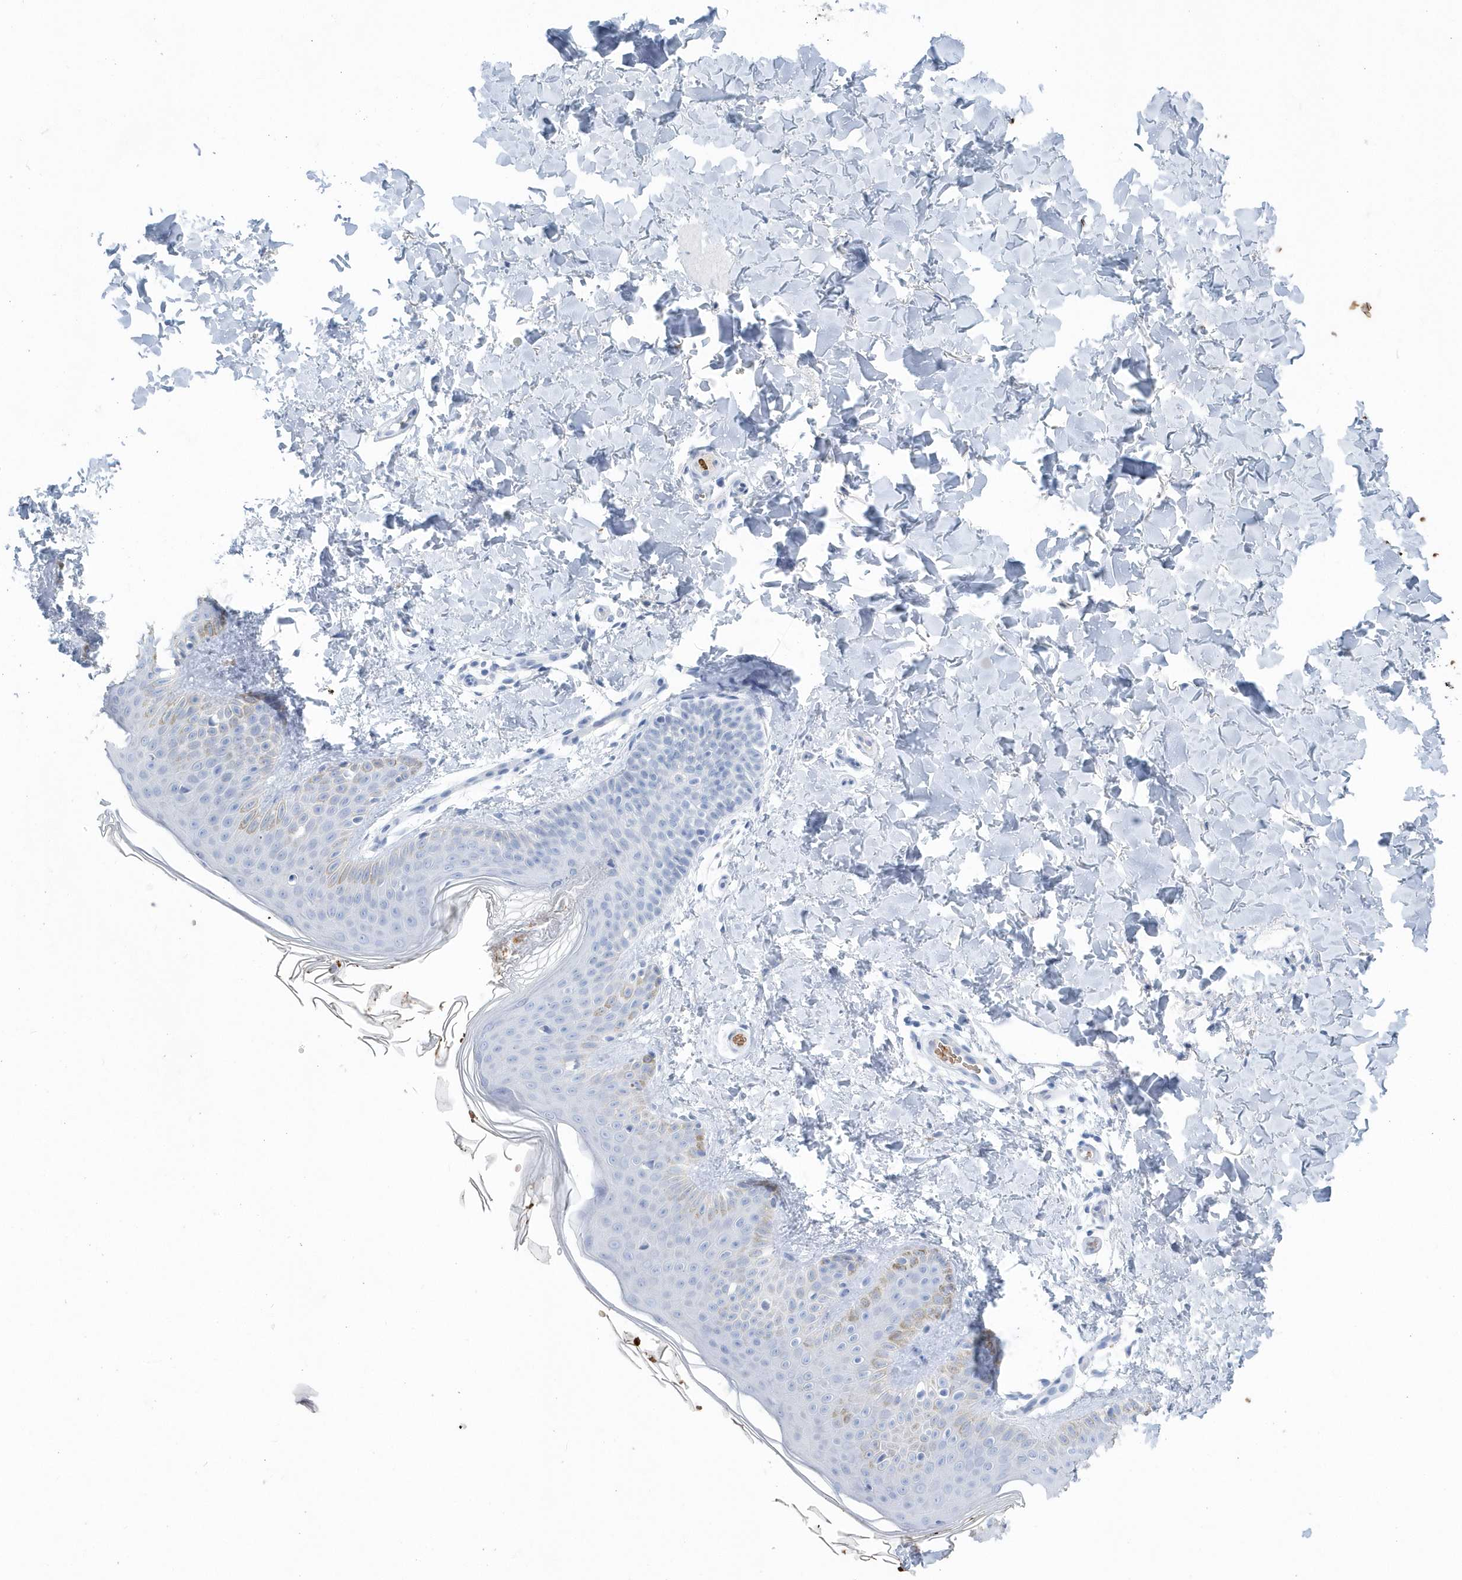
{"staining": {"intensity": "negative", "quantity": "none", "location": "none"}, "tissue": "skin", "cell_type": "Fibroblasts", "image_type": "normal", "snomed": [{"axis": "morphology", "description": "Normal tissue, NOS"}, {"axis": "topography", "description": "Skin"}], "caption": "Immunohistochemistry of normal human skin exhibits no expression in fibroblasts. The staining is performed using DAB (3,3'-diaminobenzidine) brown chromogen with nuclei counter-stained in using hematoxylin.", "gene": "HBA2", "patient": {"sex": "male", "age": 36}}